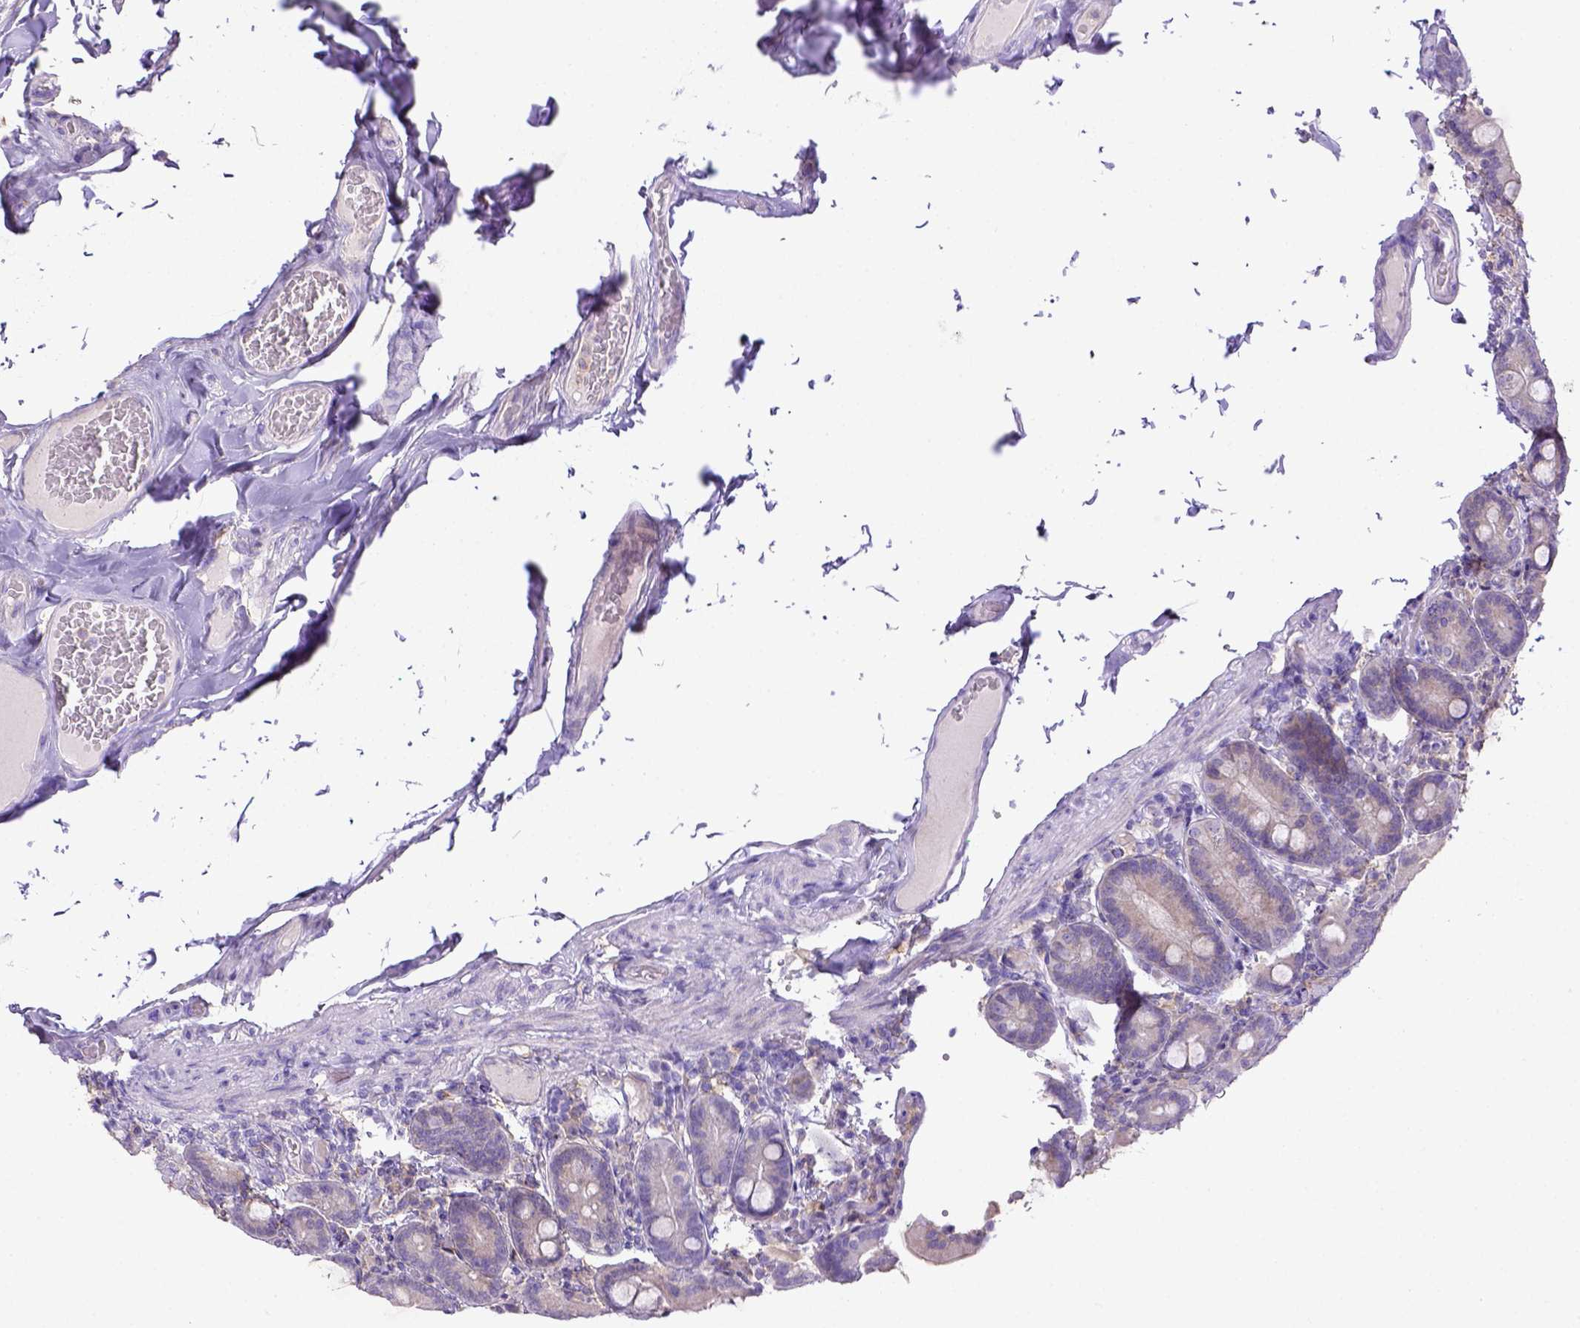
{"staining": {"intensity": "negative", "quantity": "none", "location": "none"}, "tissue": "duodenum", "cell_type": "Glandular cells", "image_type": "normal", "snomed": [{"axis": "morphology", "description": "Normal tissue, NOS"}, {"axis": "topography", "description": "Duodenum"}], "caption": "An immunohistochemistry (IHC) image of normal duodenum is shown. There is no staining in glandular cells of duodenum. (Brightfield microscopy of DAB IHC at high magnification).", "gene": "CD40", "patient": {"sex": "female", "age": 62}}